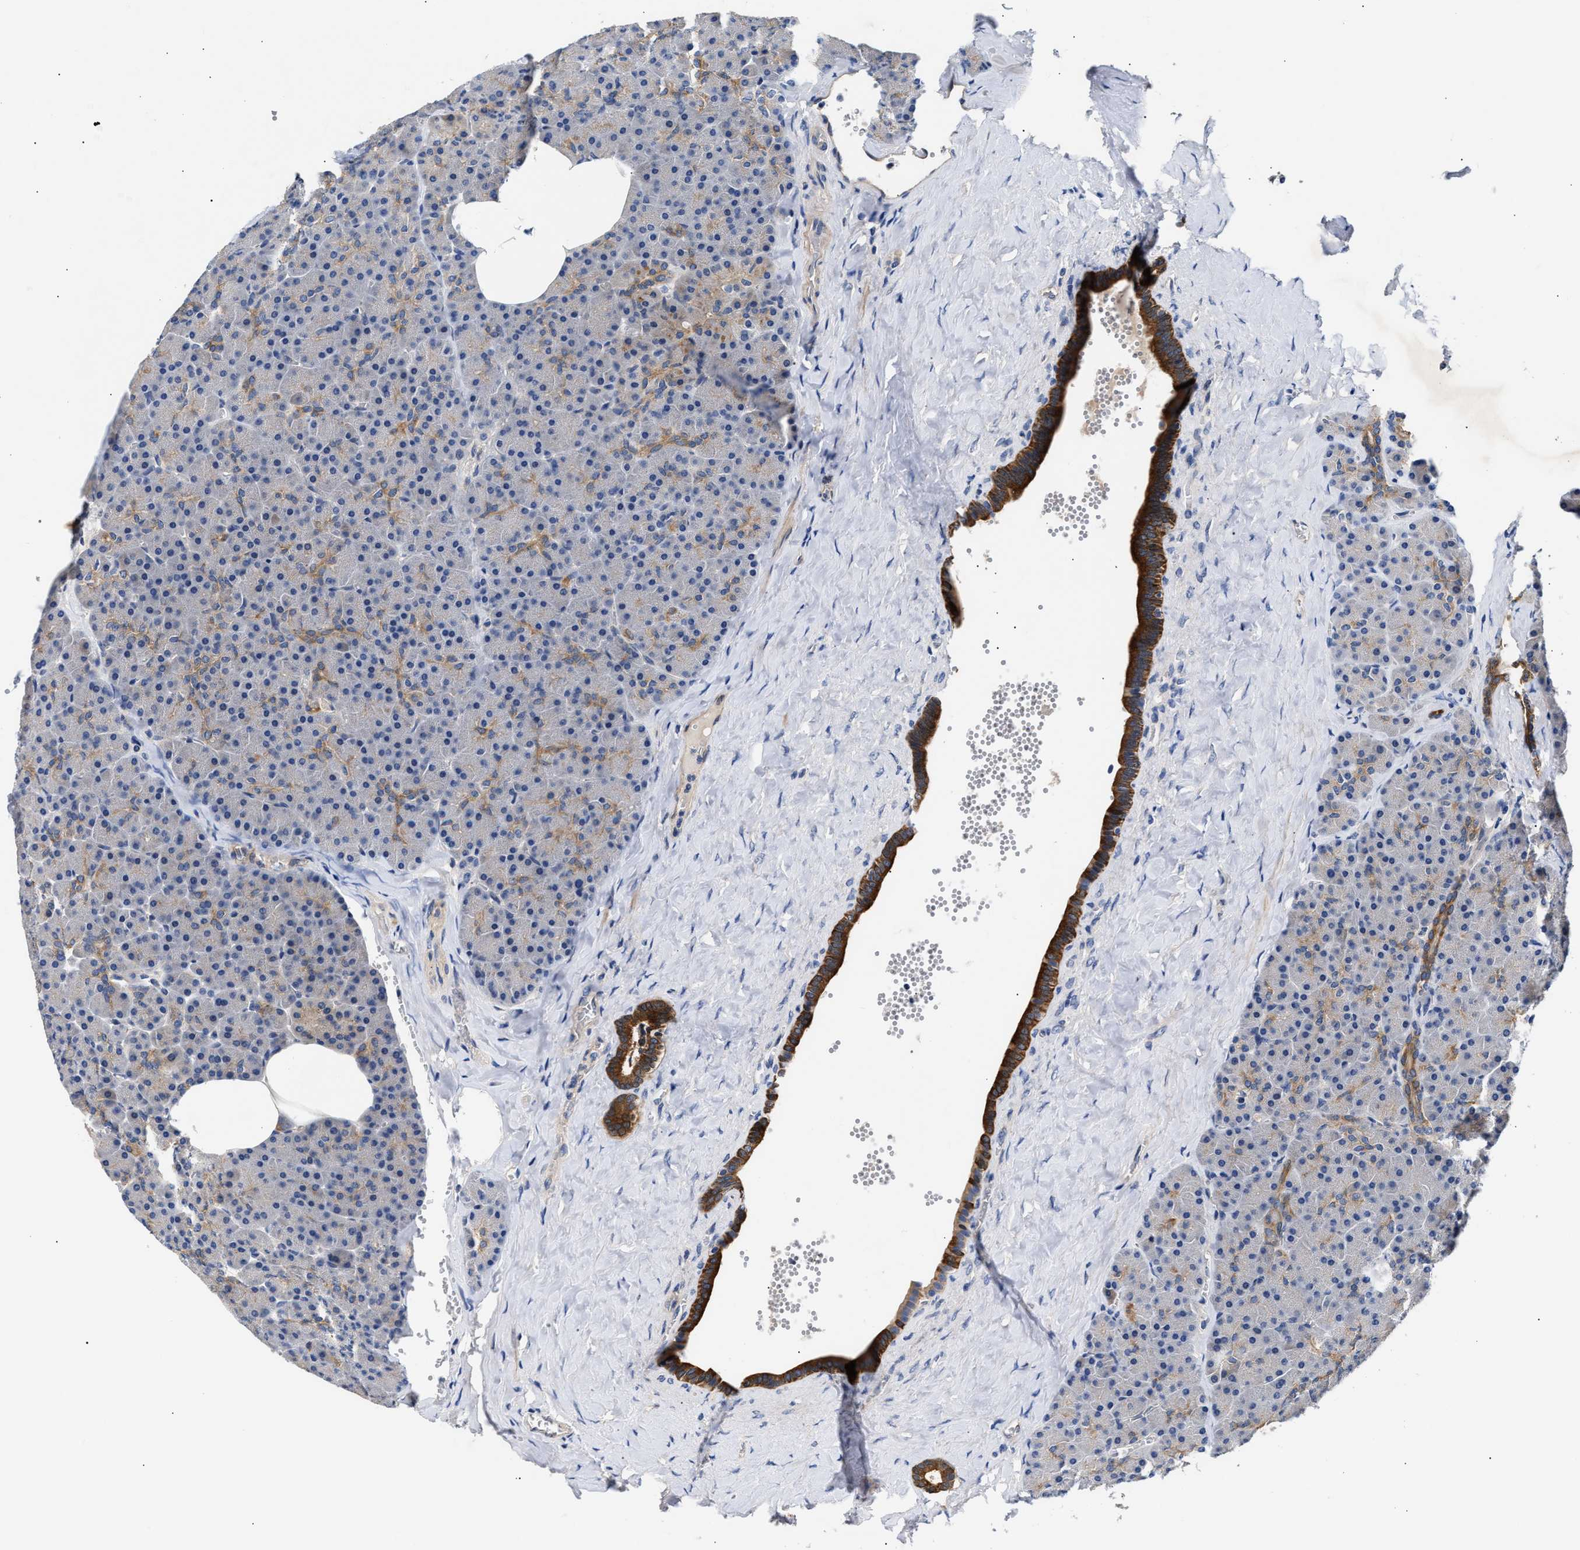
{"staining": {"intensity": "strong", "quantity": "<25%", "location": "cytoplasmic/membranous"}, "tissue": "pancreas", "cell_type": "Exocrine glandular cells", "image_type": "normal", "snomed": [{"axis": "morphology", "description": "Normal tissue, NOS"}, {"axis": "morphology", "description": "Carcinoid, malignant, NOS"}, {"axis": "topography", "description": "Pancreas"}], "caption": "Strong cytoplasmic/membranous staining for a protein is identified in approximately <25% of exocrine glandular cells of unremarkable pancreas using immunohistochemistry.", "gene": "CCDC146", "patient": {"sex": "female", "age": 35}}